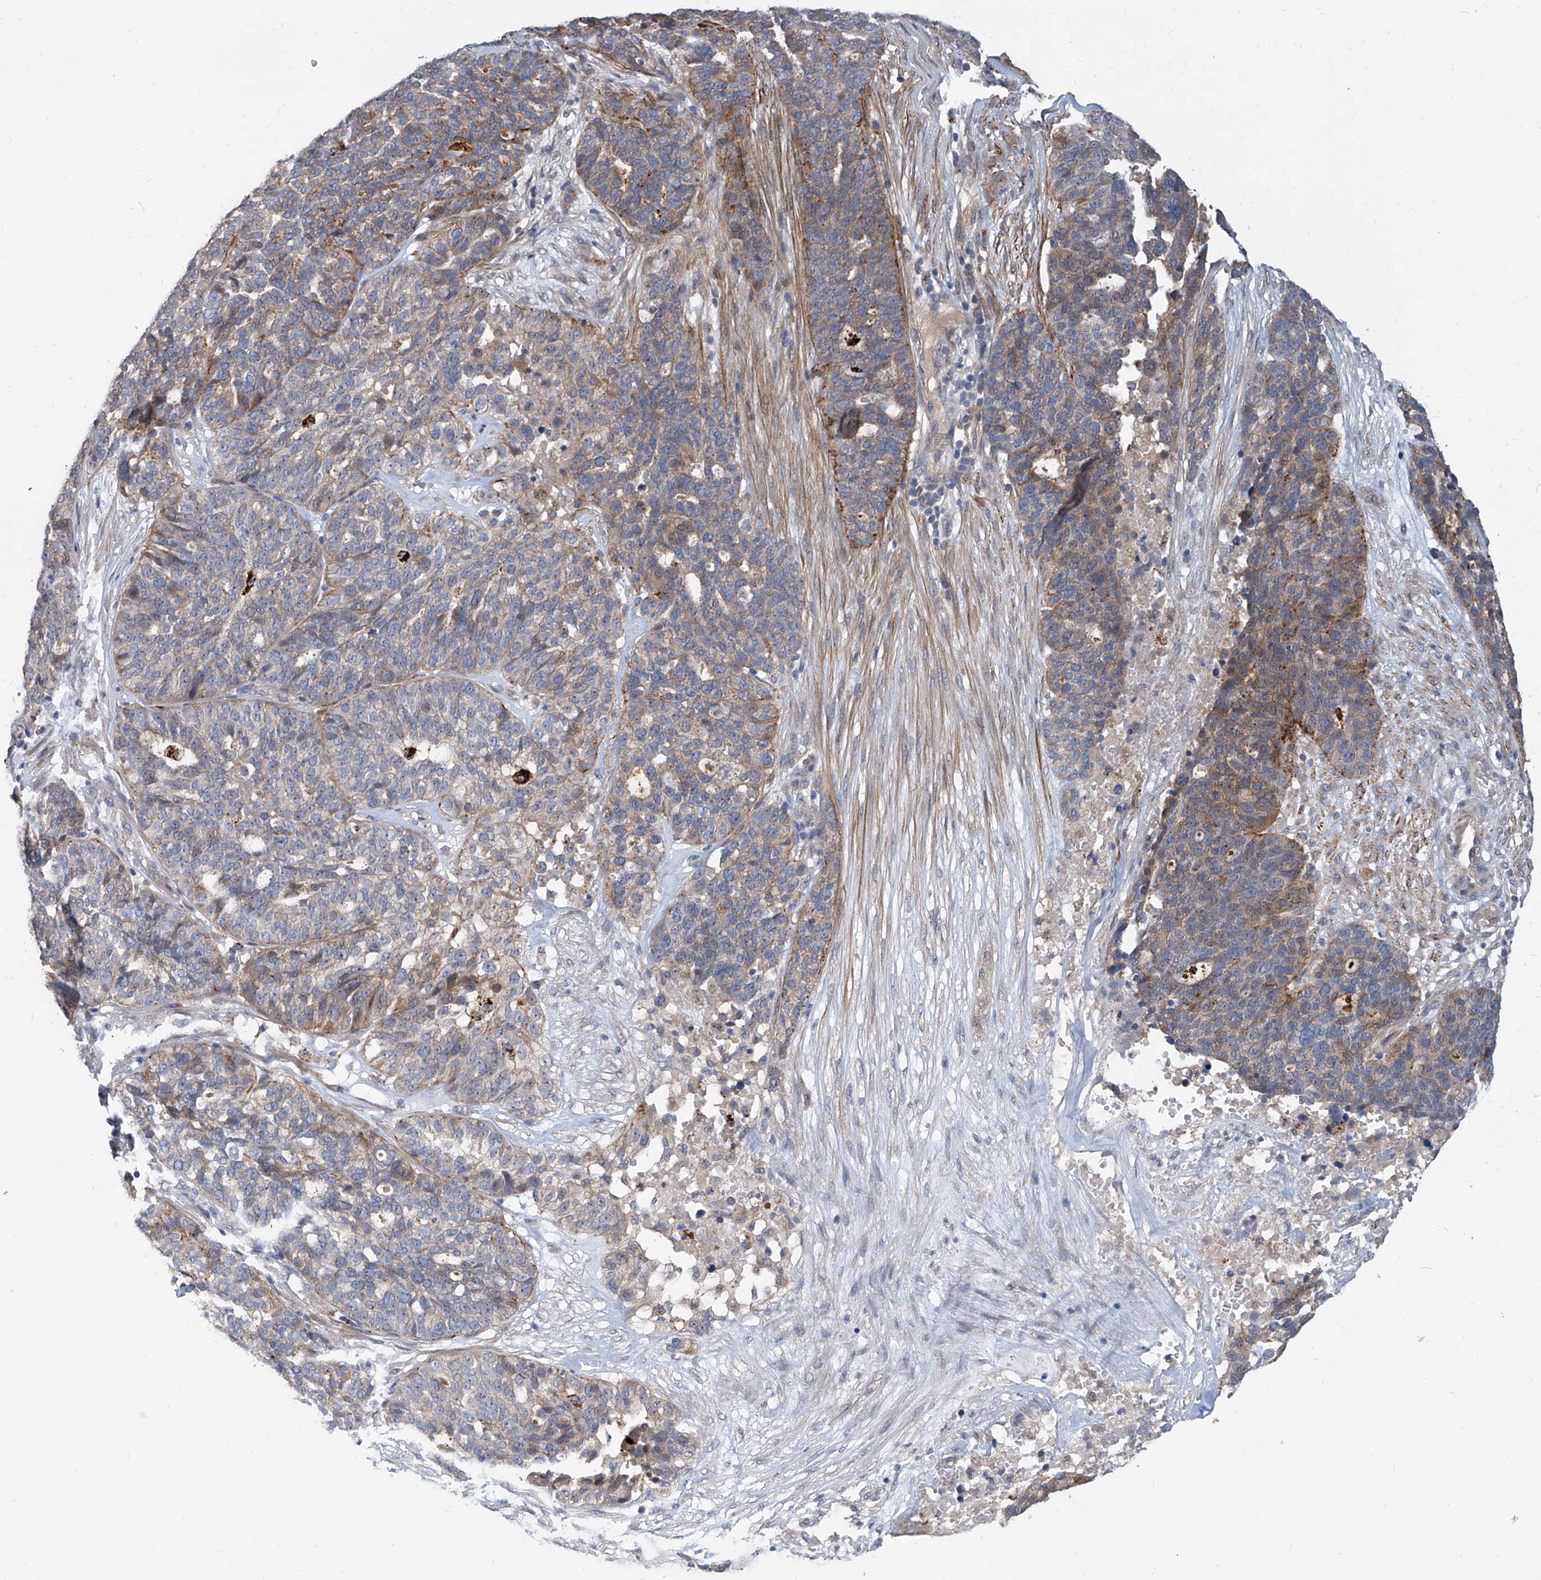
{"staining": {"intensity": "moderate", "quantity": "<25%", "location": "cytoplasmic/membranous"}, "tissue": "ovarian cancer", "cell_type": "Tumor cells", "image_type": "cancer", "snomed": [{"axis": "morphology", "description": "Cystadenocarcinoma, serous, NOS"}, {"axis": "topography", "description": "Ovary"}], "caption": "Serous cystadenocarcinoma (ovarian) stained for a protein (brown) displays moderate cytoplasmic/membranous positive positivity in approximately <25% of tumor cells.", "gene": "MAGEE2", "patient": {"sex": "female", "age": 59}}